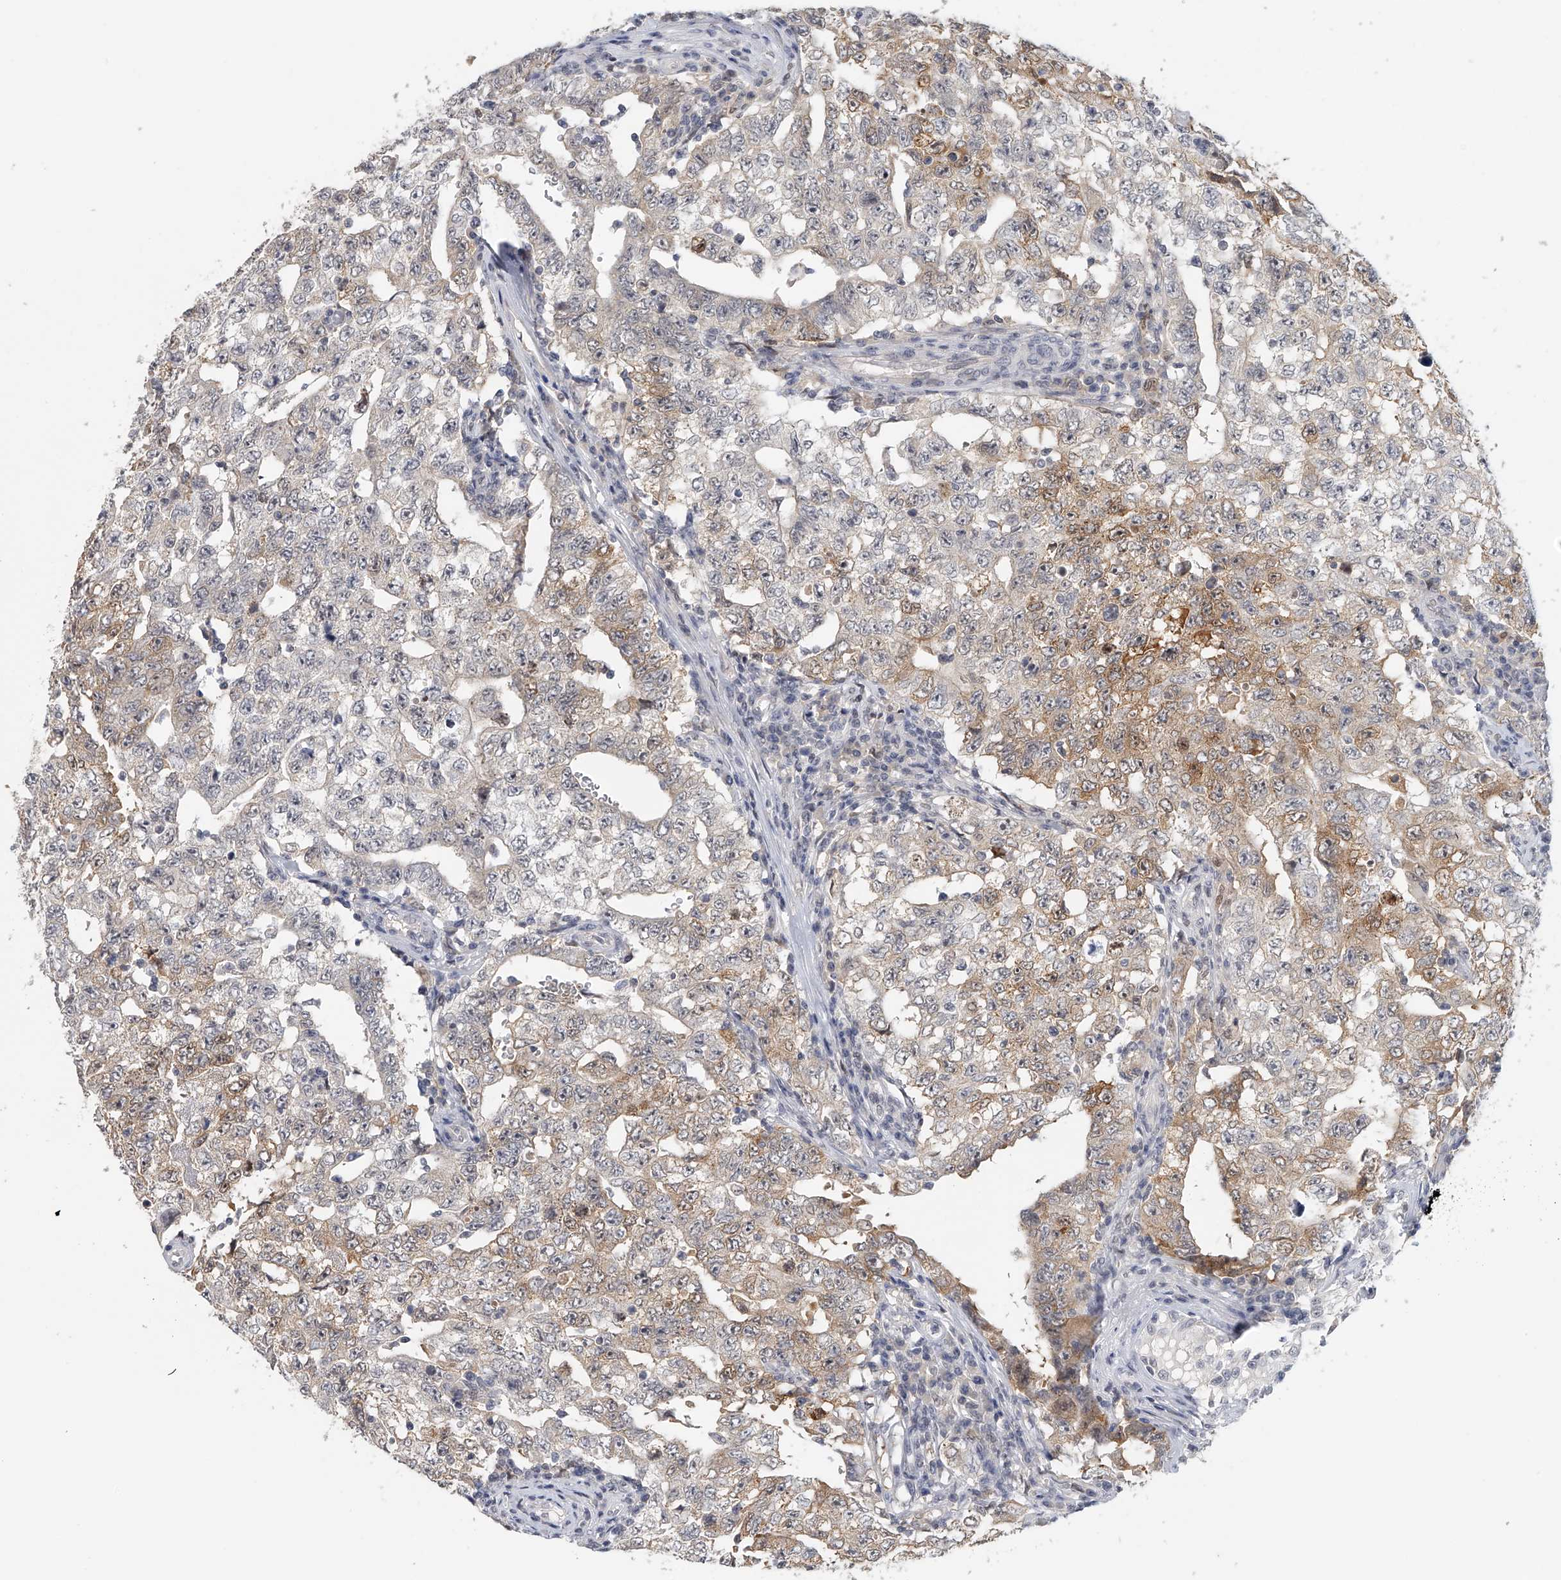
{"staining": {"intensity": "moderate", "quantity": ">75%", "location": "cytoplasmic/membranous"}, "tissue": "testis cancer", "cell_type": "Tumor cells", "image_type": "cancer", "snomed": [{"axis": "morphology", "description": "Carcinoma, Embryonal, NOS"}, {"axis": "topography", "description": "Testis"}], "caption": "This is an image of immunohistochemistry (IHC) staining of embryonal carcinoma (testis), which shows moderate expression in the cytoplasmic/membranous of tumor cells.", "gene": "DDX43", "patient": {"sex": "male", "age": 26}}